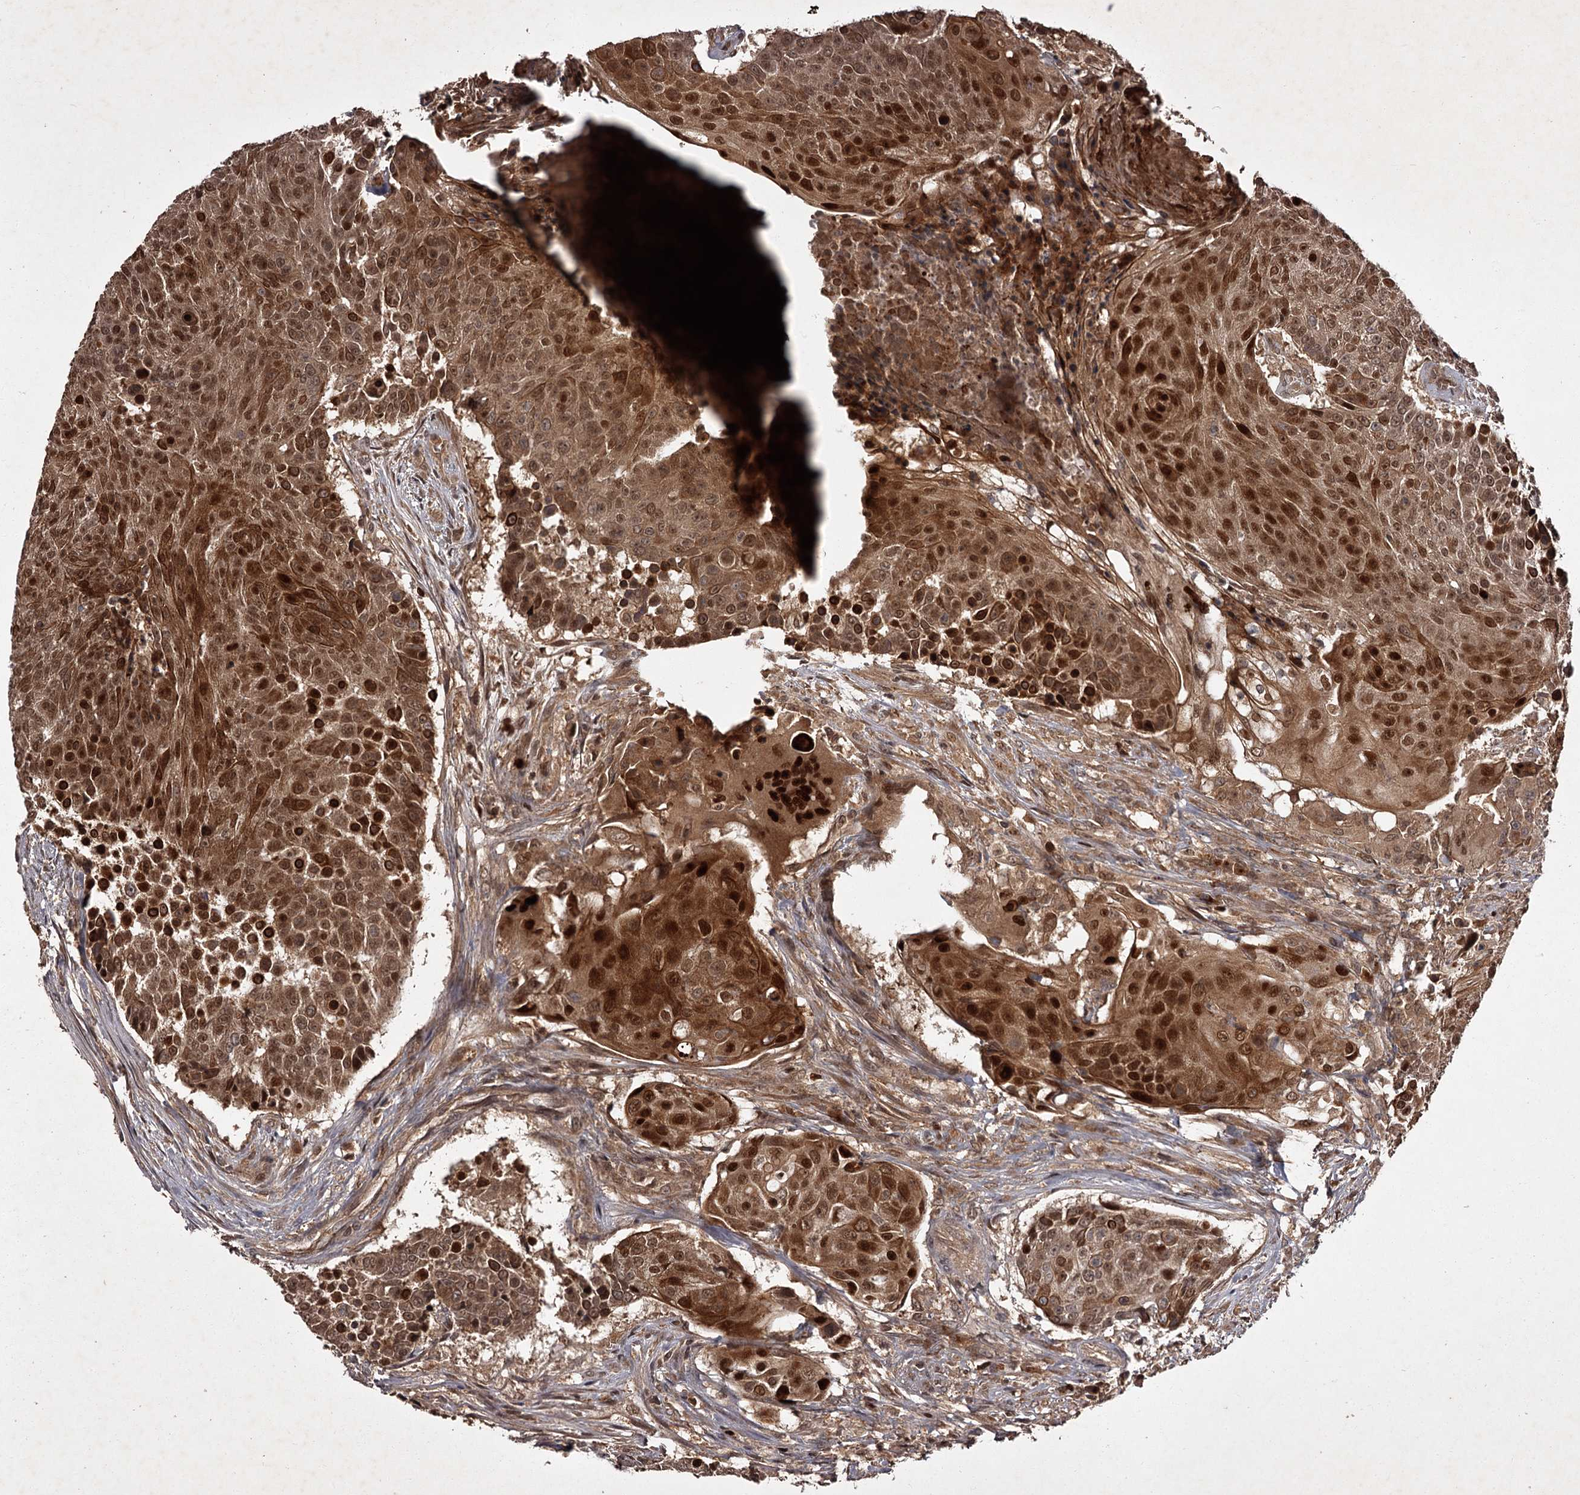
{"staining": {"intensity": "strong", "quantity": ">75%", "location": "cytoplasmic/membranous,nuclear"}, "tissue": "urothelial cancer", "cell_type": "Tumor cells", "image_type": "cancer", "snomed": [{"axis": "morphology", "description": "Urothelial carcinoma, High grade"}, {"axis": "topography", "description": "Urinary bladder"}], "caption": "Urothelial cancer stained for a protein (brown) demonstrates strong cytoplasmic/membranous and nuclear positive staining in approximately >75% of tumor cells.", "gene": "TBC1D23", "patient": {"sex": "female", "age": 63}}